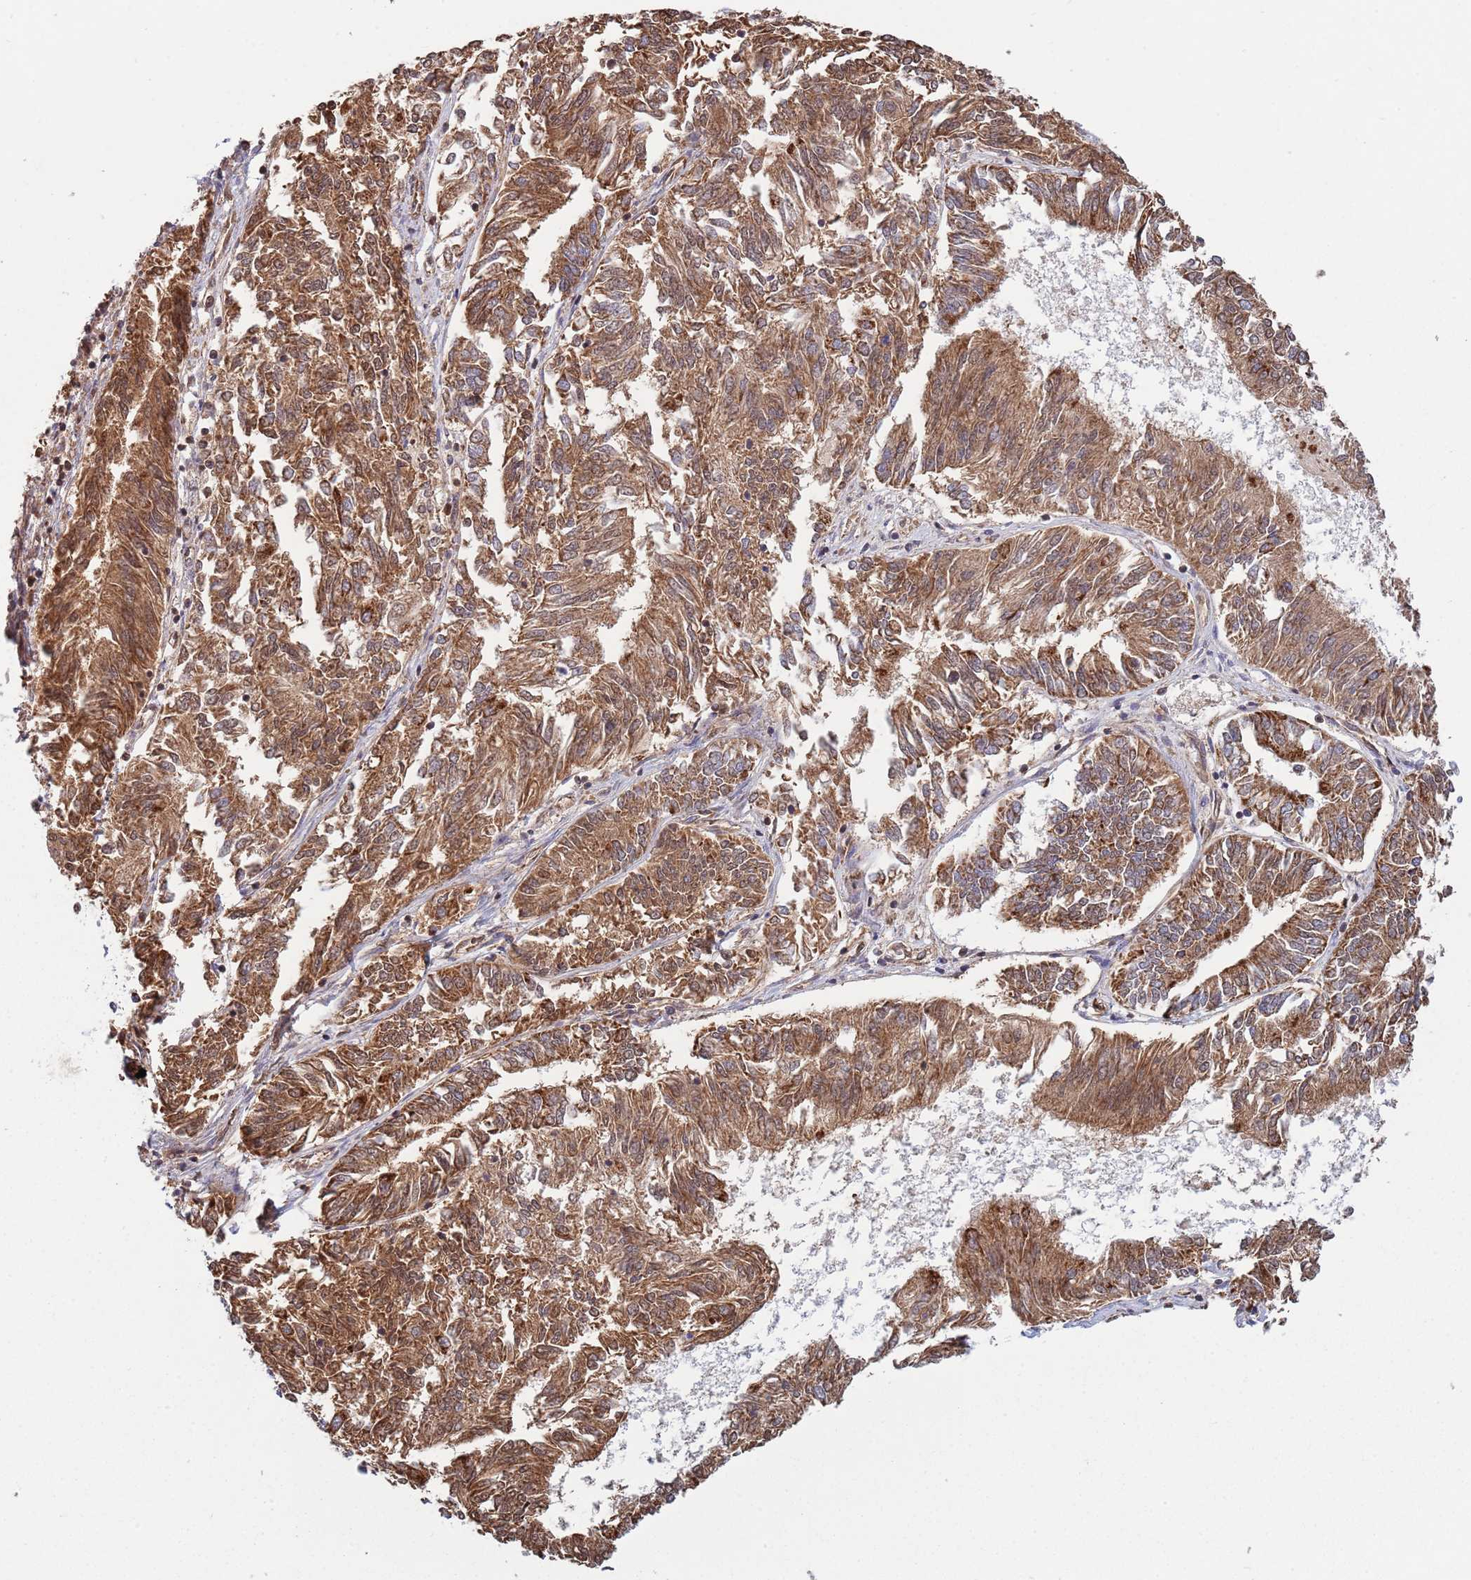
{"staining": {"intensity": "strong", "quantity": ">75%", "location": "cytoplasmic/membranous"}, "tissue": "endometrial cancer", "cell_type": "Tumor cells", "image_type": "cancer", "snomed": [{"axis": "morphology", "description": "Adenocarcinoma, NOS"}, {"axis": "topography", "description": "Endometrium"}], "caption": "IHC of adenocarcinoma (endometrial) shows high levels of strong cytoplasmic/membranous staining in about >75% of tumor cells. Nuclei are stained in blue.", "gene": "VPS16", "patient": {"sex": "female", "age": 58}}